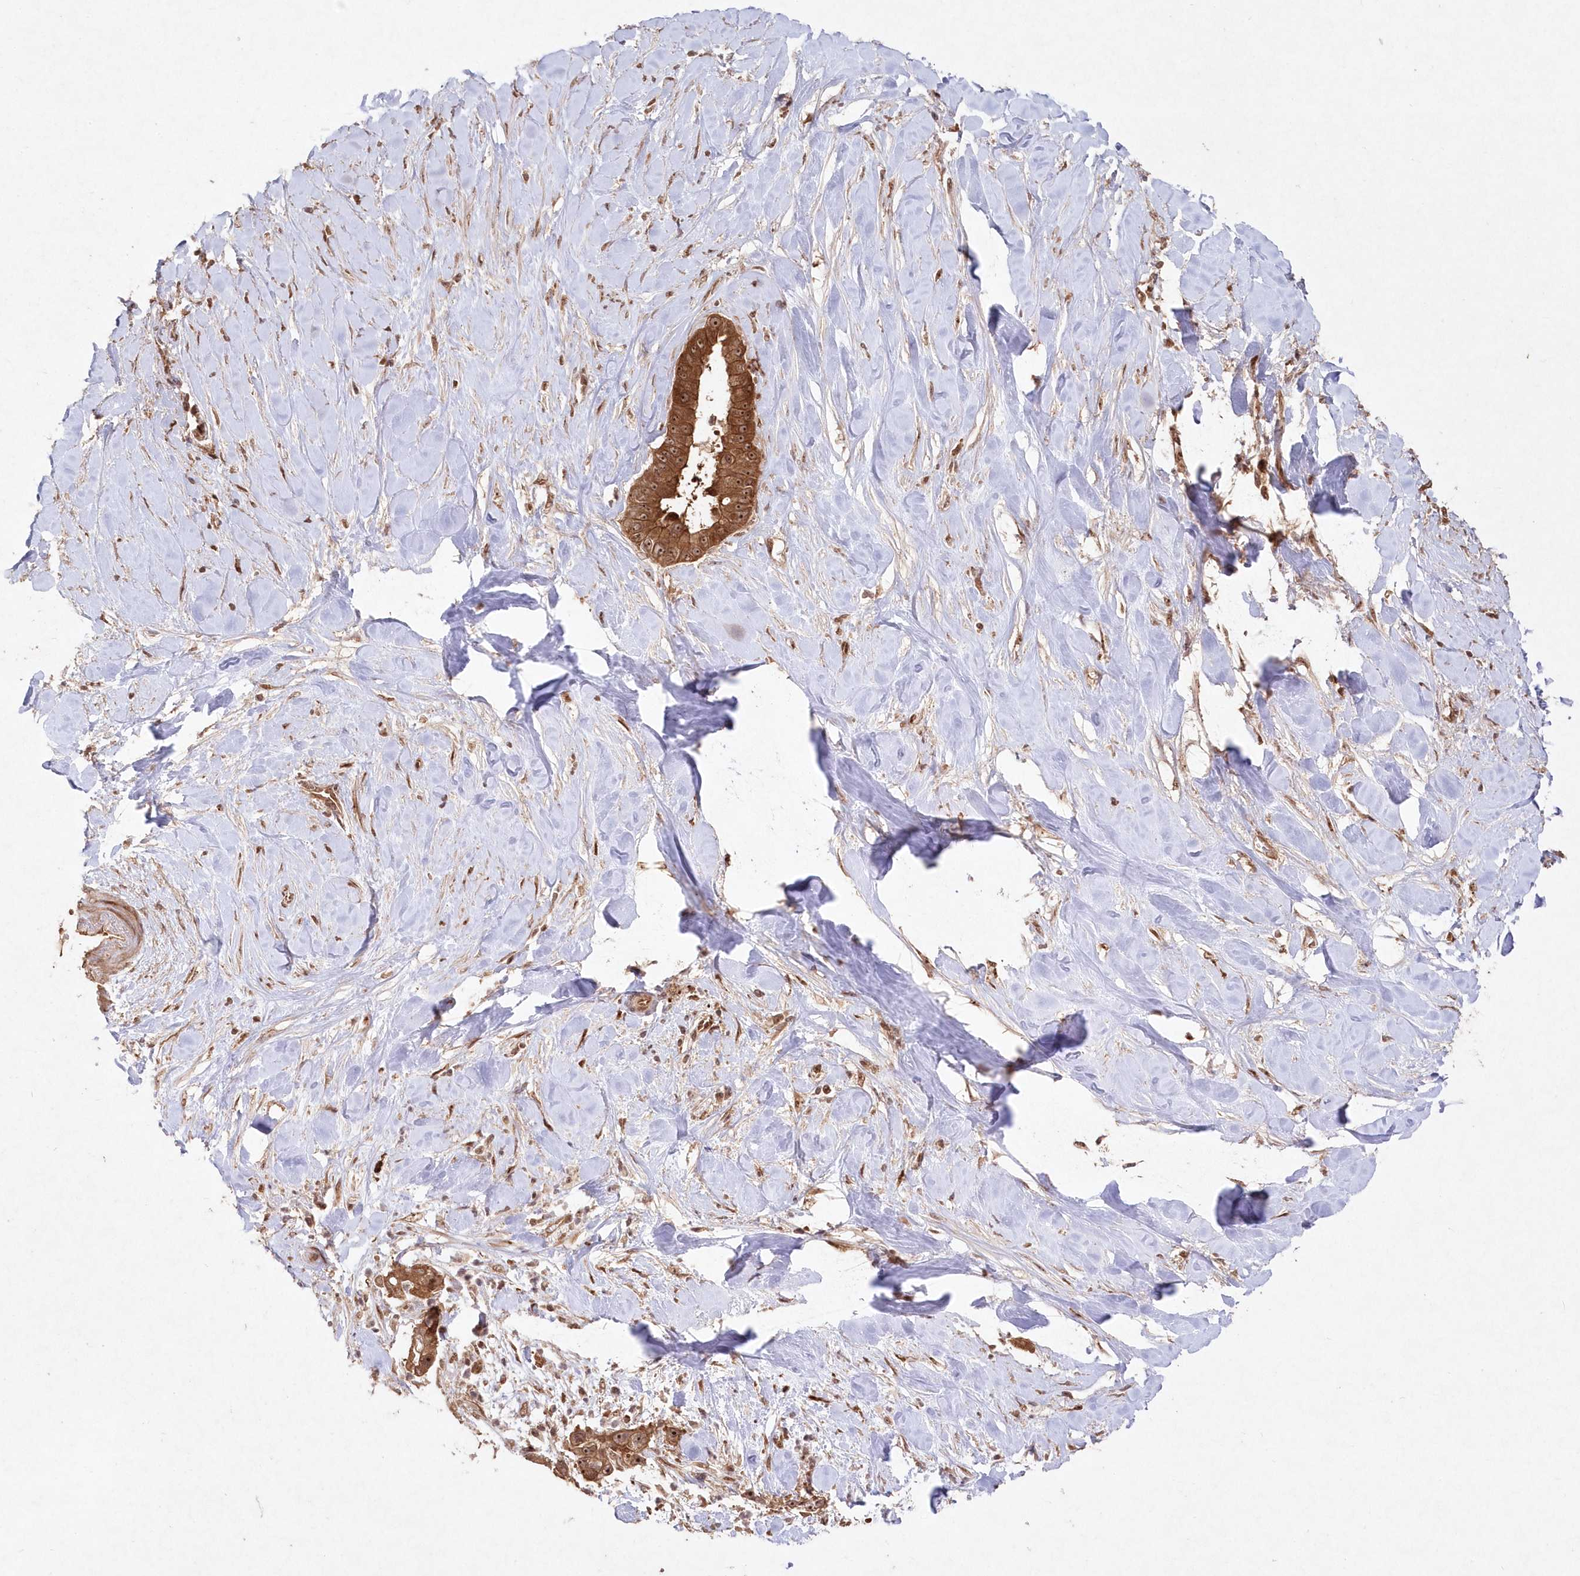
{"staining": {"intensity": "strong", "quantity": ">75%", "location": "cytoplasmic/membranous,nuclear"}, "tissue": "liver cancer", "cell_type": "Tumor cells", "image_type": "cancer", "snomed": [{"axis": "morphology", "description": "Cholangiocarcinoma"}, {"axis": "topography", "description": "Liver"}], "caption": "Immunohistochemistry (IHC) of human cholangiocarcinoma (liver) shows high levels of strong cytoplasmic/membranous and nuclear positivity in about >75% of tumor cells.", "gene": "SERINC1", "patient": {"sex": "female", "age": 54}}